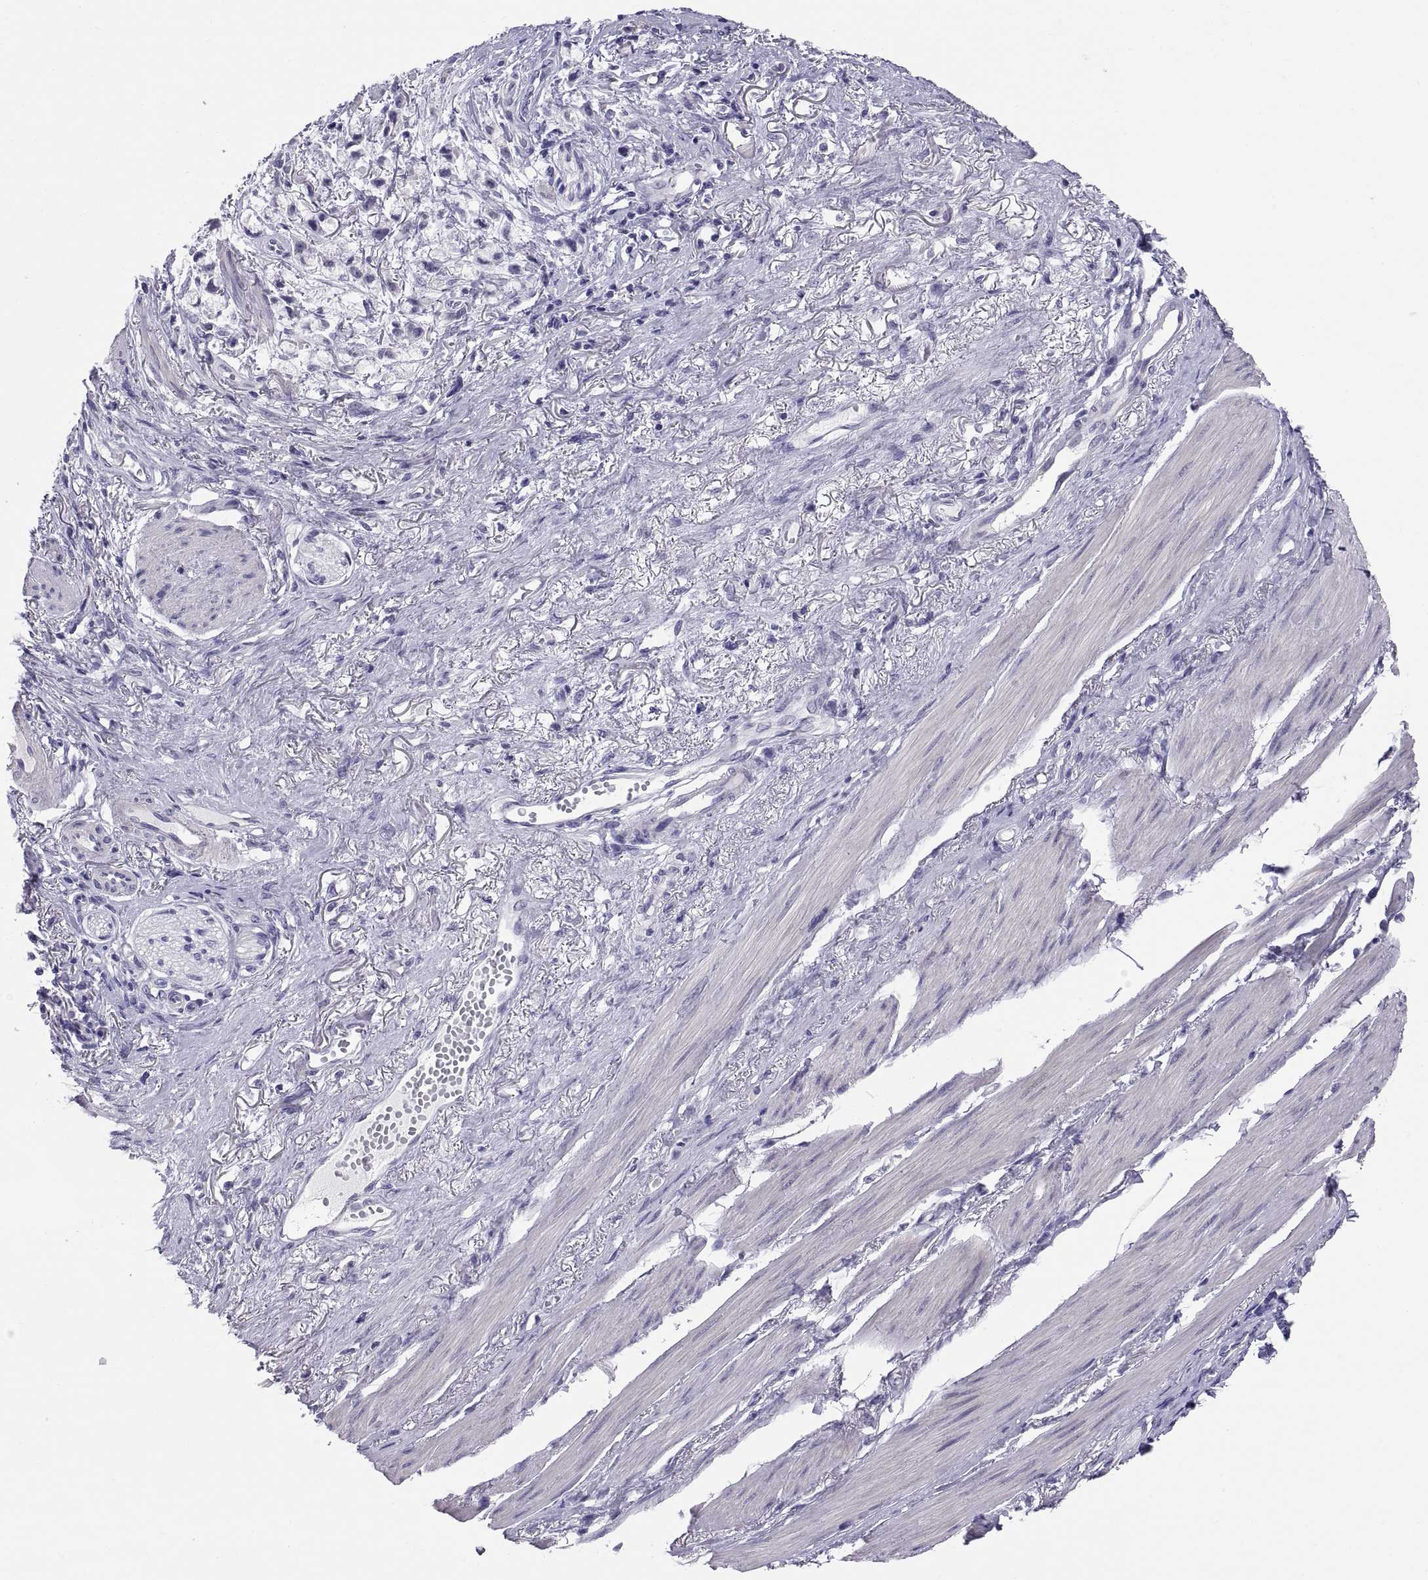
{"staining": {"intensity": "negative", "quantity": "none", "location": "none"}, "tissue": "stomach cancer", "cell_type": "Tumor cells", "image_type": "cancer", "snomed": [{"axis": "morphology", "description": "Adenocarcinoma, NOS"}, {"axis": "topography", "description": "Stomach"}], "caption": "A high-resolution histopathology image shows IHC staining of stomach adenocarcinoma, which reveals no significant expression in tumor cells. The staining was performed using DAB to visualize the protein expression in brown, while the nuclei were stained in blue with hematoxylin (Magnification: 20x).", "gene": "FAM170A", "patient": {"sex": "female", "age": 81}}